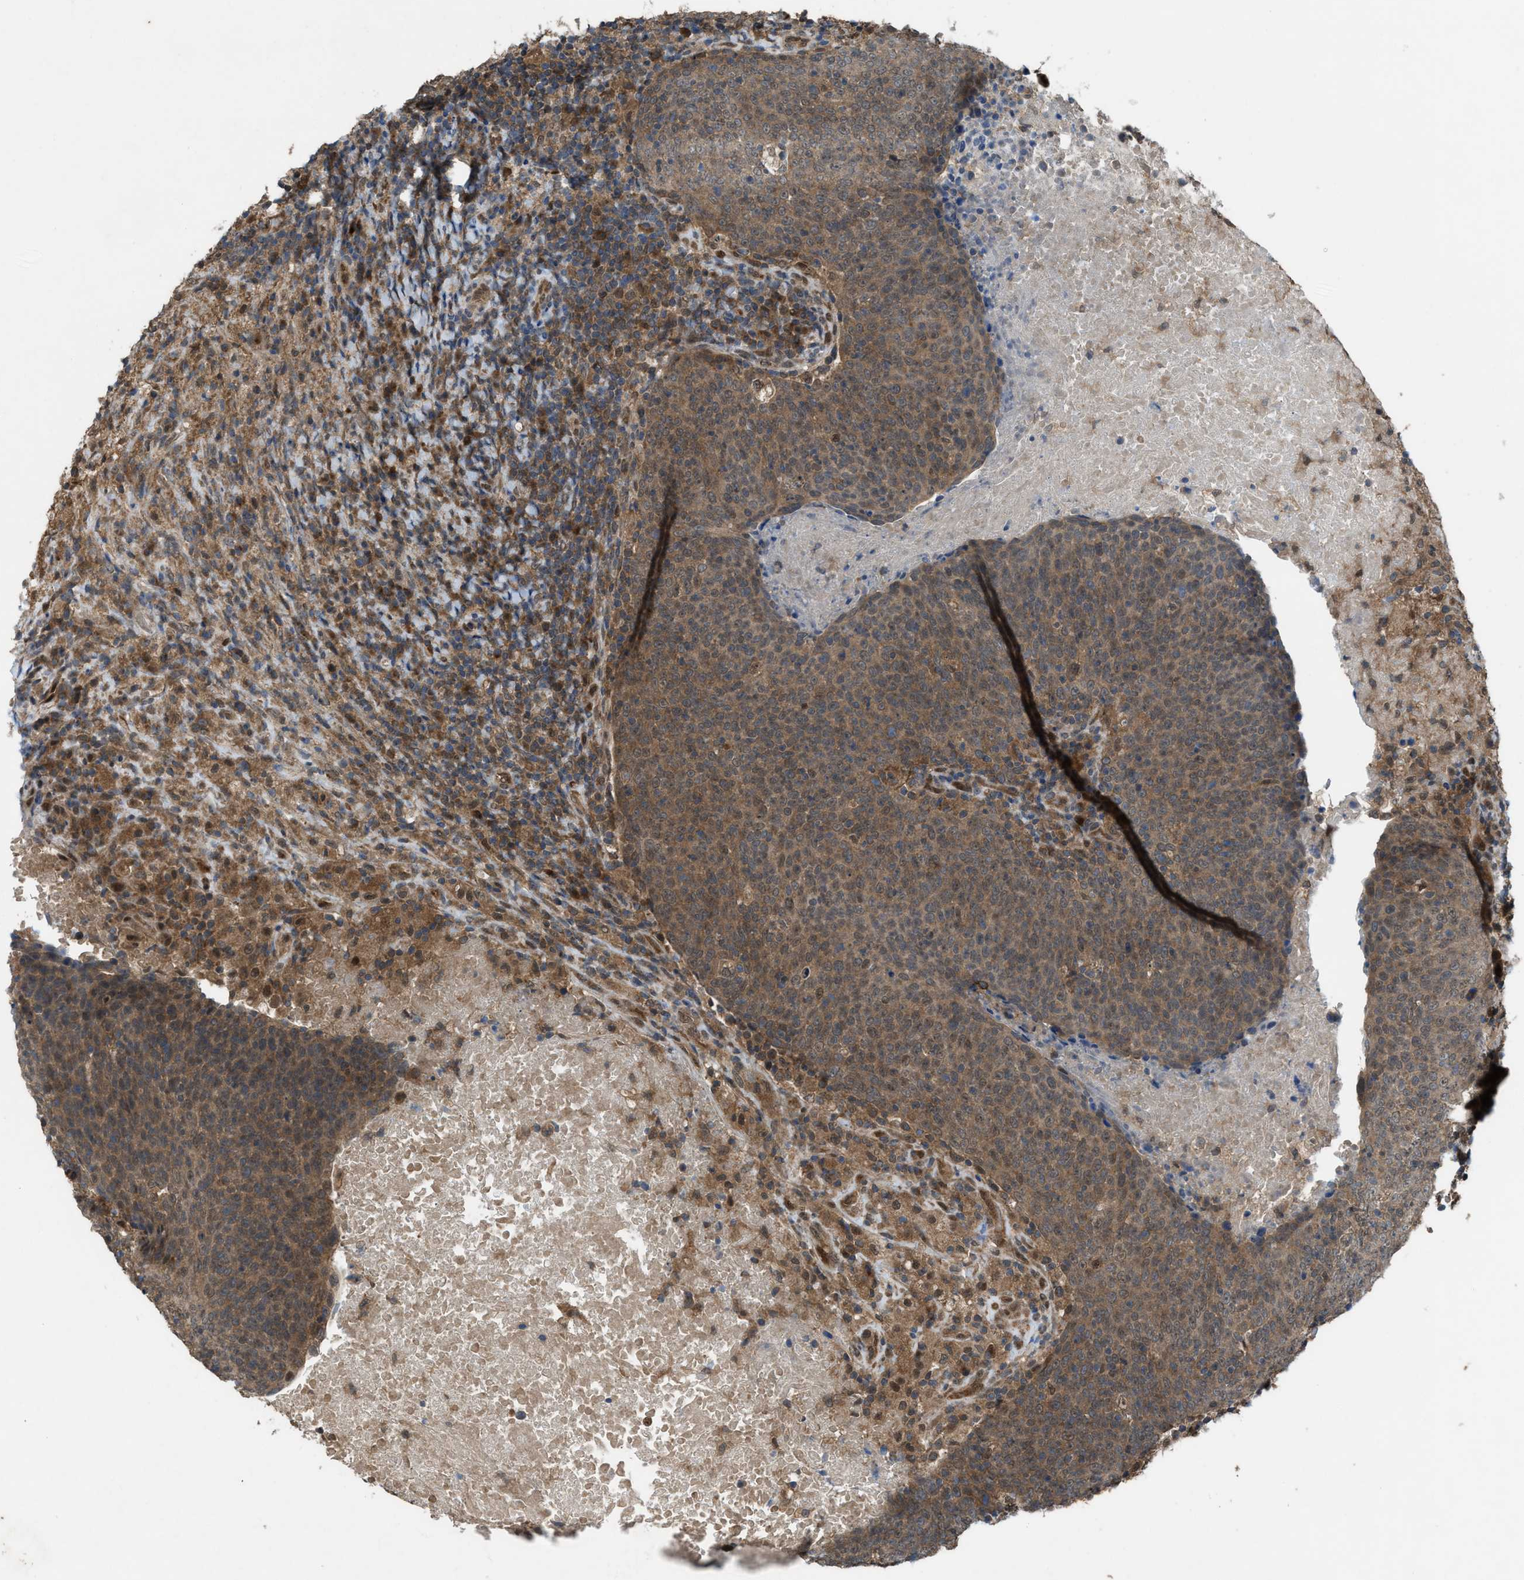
{"staining": {"intensity": "moderate", "quantity": ">75%", "location": "cytoplasmic/membranous"}, "tissue": "head and neck cancer", "cell_type": "Tumor cells", "image_type": "cancer", "snomed": [{"axis": "morphology", "description": "Squamous cell carcinoma, NOS"}, {"axis": "morphology", "description": "Squamous cell carcinoma, metastatic, NOS"}, {"axis": "topography", "description": "Lymph node"}, {"axis": "topography", "description": "Head-Neck"}], "caption": "Moderate cytoplasmic/membranous staining is identified in approximately >75% of tumor cells in head and neck cancer (squamous cell carcinoma).", "gene": "PLAA", "patient": {"sex": "male", "age": 62}}